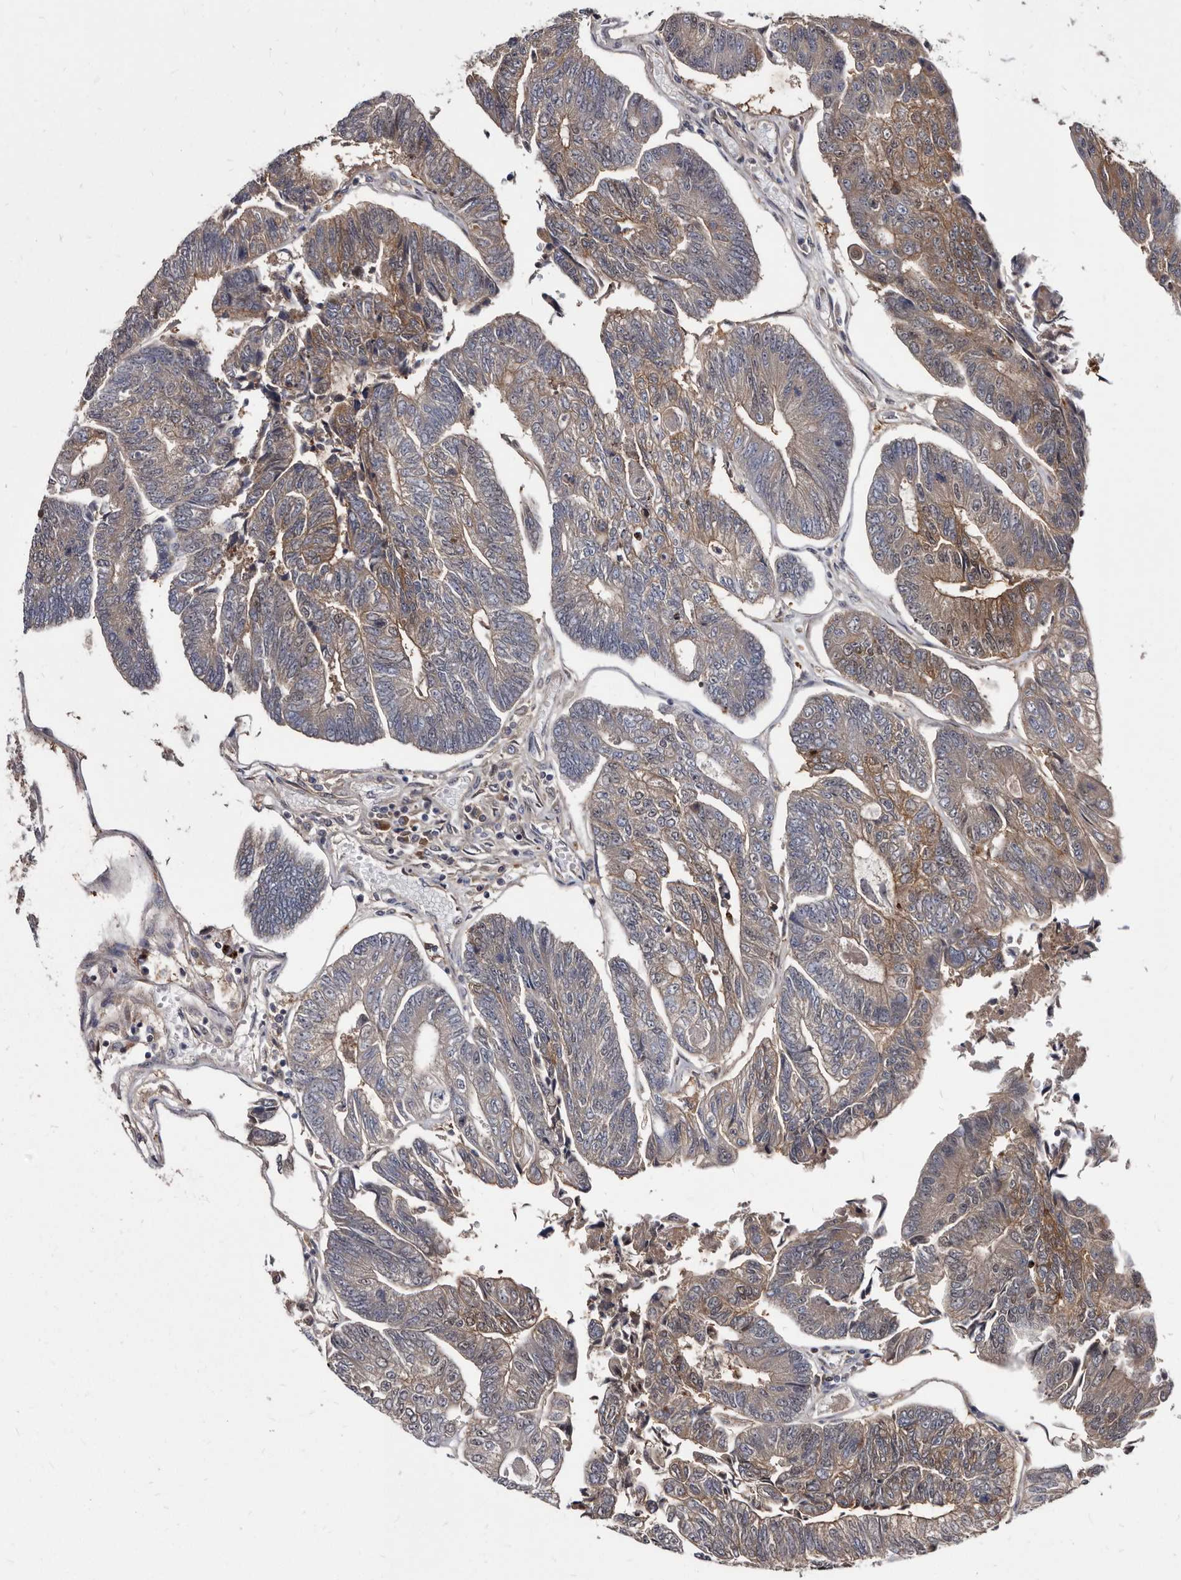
{"staining": {"intensity": "moderate", "quantity": "25%-75%", "location": "cytoplasmic/membranous"}, "tissue": "colorectal cancer", "cell_type": "Tumor cells", "image_type": "cancer", "snomed": [{"axis": "morphology", "description": "Adenocarcinoma, NOS"}, {"axis": "topography", "description": "Colon"}], "caption": "Colorectal cancer stained with a protein marker demonstrates moderate staining in tumor cells.", "gene": "ABCF2", "patient": {"sex": "female", "age": 67}}